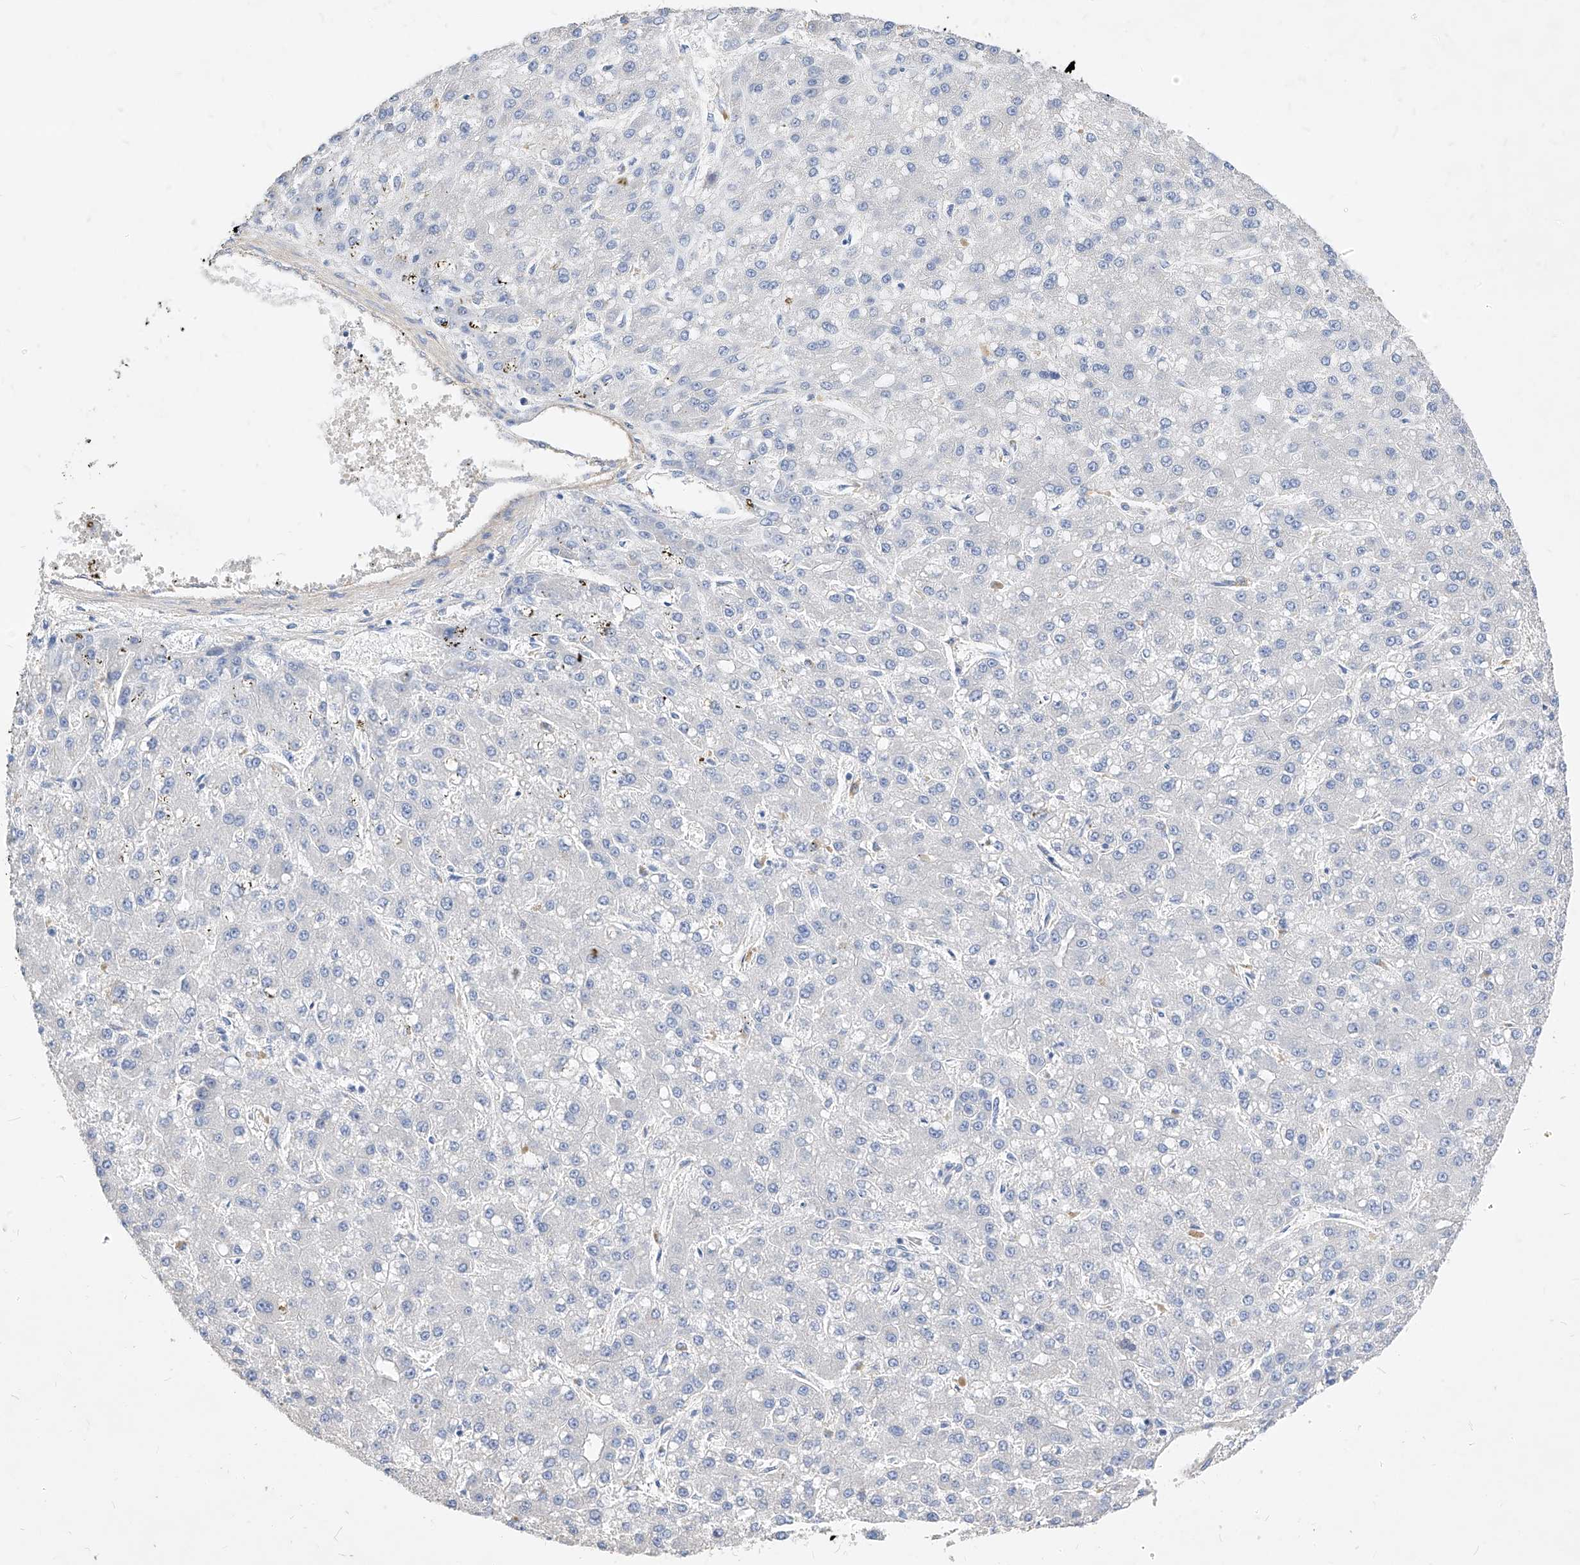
{"staining": {"intensity": "negative", "quantity": "none", "location": "none"}, "tissue": "liver cancer", "cell_type": "Tumor cells", "image_type": "cancer", "snomed": [{"axis": "morphology", "description": "Carcinoma, Hepatocellular, NOS"}, {"axis": "topography", "description": "Liver"}], "caption": "Human liver cancer (hepatocellular carcinoma) stained for a protein using immunohistochemistry reveals no staining in tumor cells.", "gene": "SCGB2A1", "patient": {"sex": "male", "age": 67}}